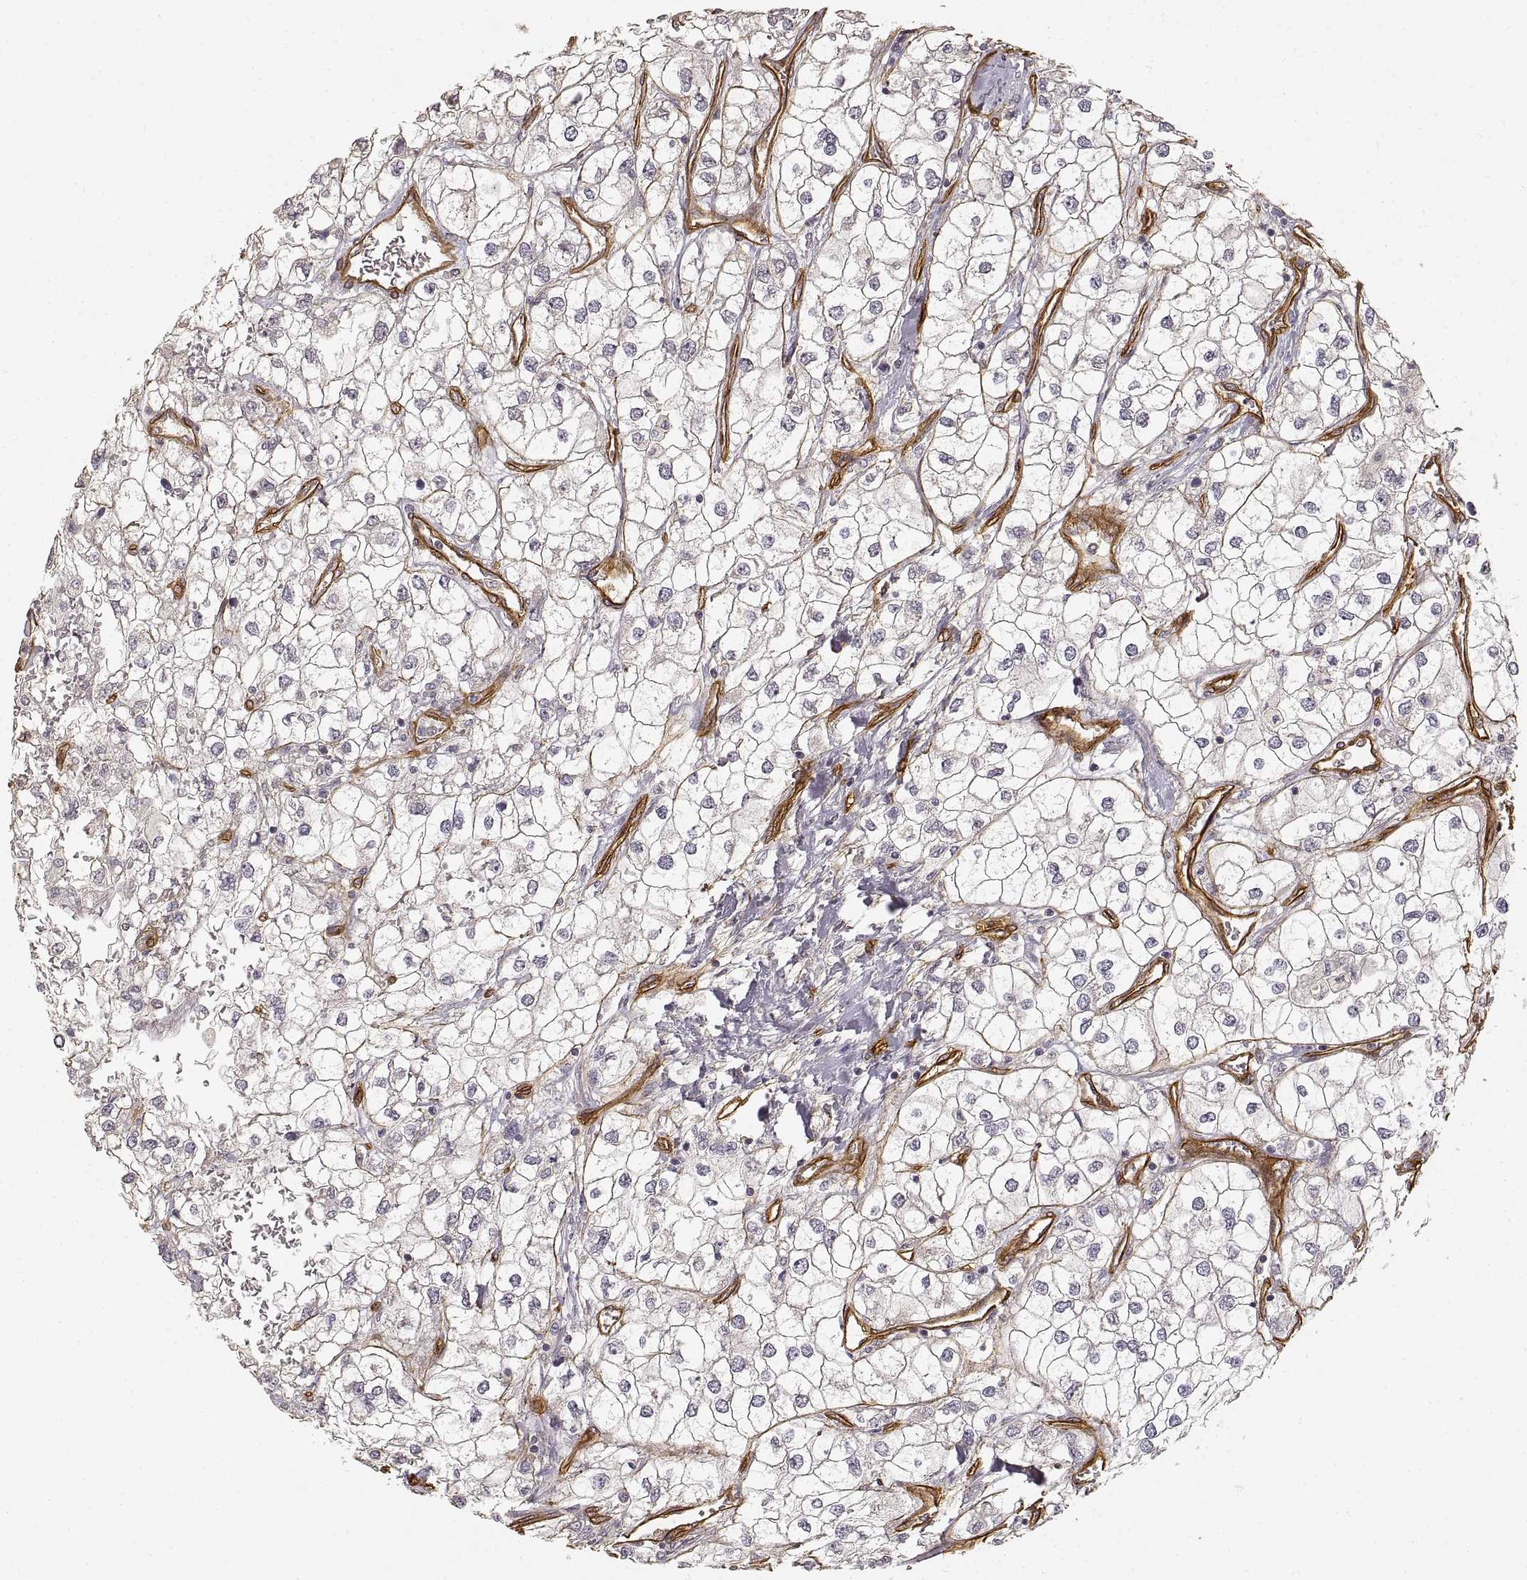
{"staining": {"intensity": "negative", "quantity": "none", "location": "none"}, "tissue": "renal cancer", "cell_type": "Tumor cells", "image_type": "cancer", "snomed": [{"axis": "morphology", "description": "Adenocarcinoma, NOS"}, {"axis": "topography", "description": "Kidney"}], "caption": "Human adenocarcinoma (renal) stained for a protein using immunohistochemistry (IHC) demonstrates no positivity in tumor cells.", "gene": "LAMA4", "patient": {"sex": "male", "age": 59}}